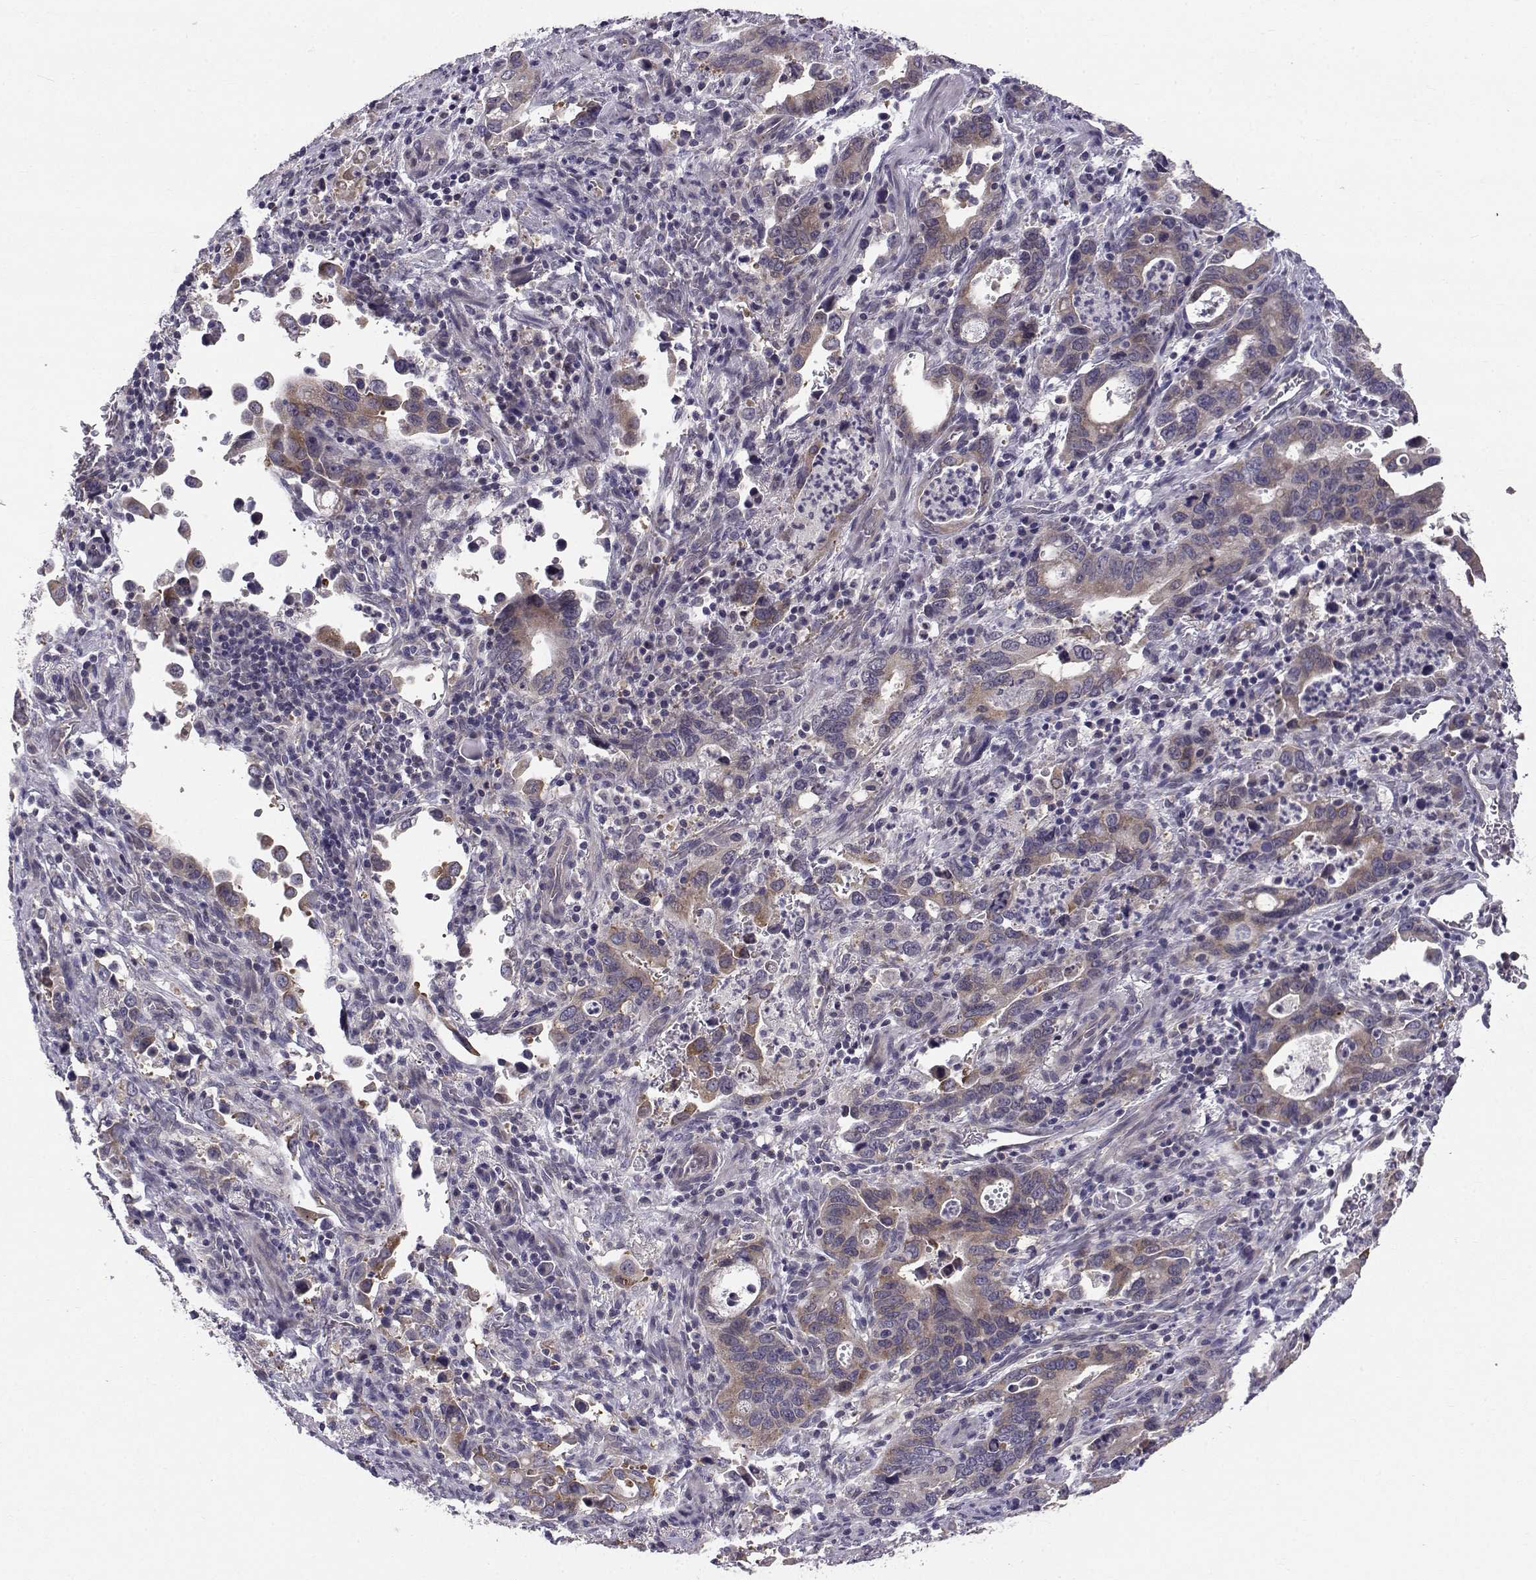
{"staining": {"intensity": "weak", "quantity": ">75%", "location": "cytoplasmic/membranous"}, "tissue": "stomach cancer", "cell_type": "Tumor cells", "image_type": "cancer", "snomed": [{"axis": "morphology", "description": "Adenocarcinoma, NOS"}, {"axis": "topography", "description": "Stomach, upper"}], "caption": "There is low levels of weak cytoplasmic/membranous positivity in tumor cells of stomach cancer, as demonstrated by immunohistochemical staining (brown color).", "gene": "PEX5L", "patient": {"sex": "male", "age": 74}}